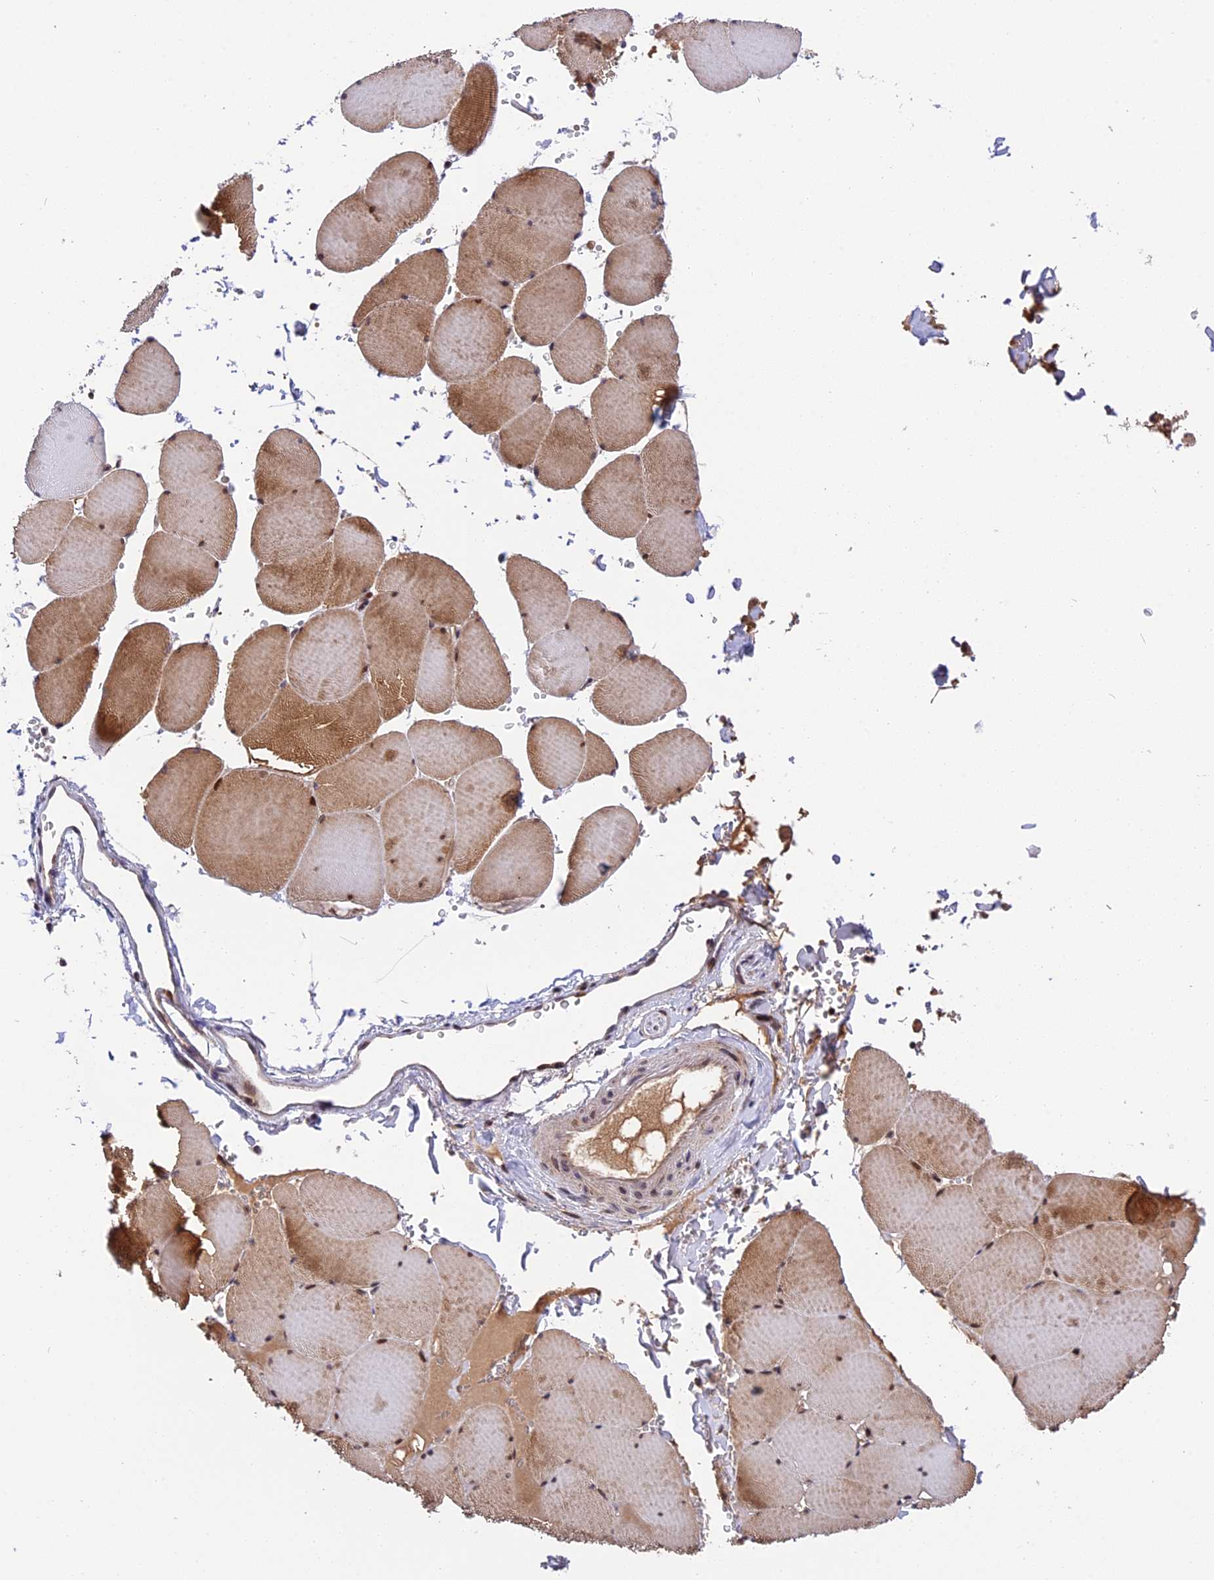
{"staining": {"intensity": "moderate", "quantity": ">75%", "location": "cytoplasmic/membranous"}, "tissue": "skeletal muscle", "cell_type": "Myocytes", "image_type": "normal", "snomed": [{"axis": "morphology", "description": "Normal tissue, NOS"}, {"axis": "topography", "description": "Skeletal muscle"}, {"axis": "topography", "description": "Head-Neck"}], "caption": "Immunohistochemistry (DAB (3,3'-diaminobenzidine)) staining of benign skeletal muscle displays moderate cytoplasmic/membranous protein positivity in about >75% of myocytes. The staining was performed using DAB to visualize the protein expression in brown, while the nuclei were stained in blue with hematoxylin (Magnification: 20x).", "gene": "RERGL", "patient": {"sex": "male", "age": 66}}